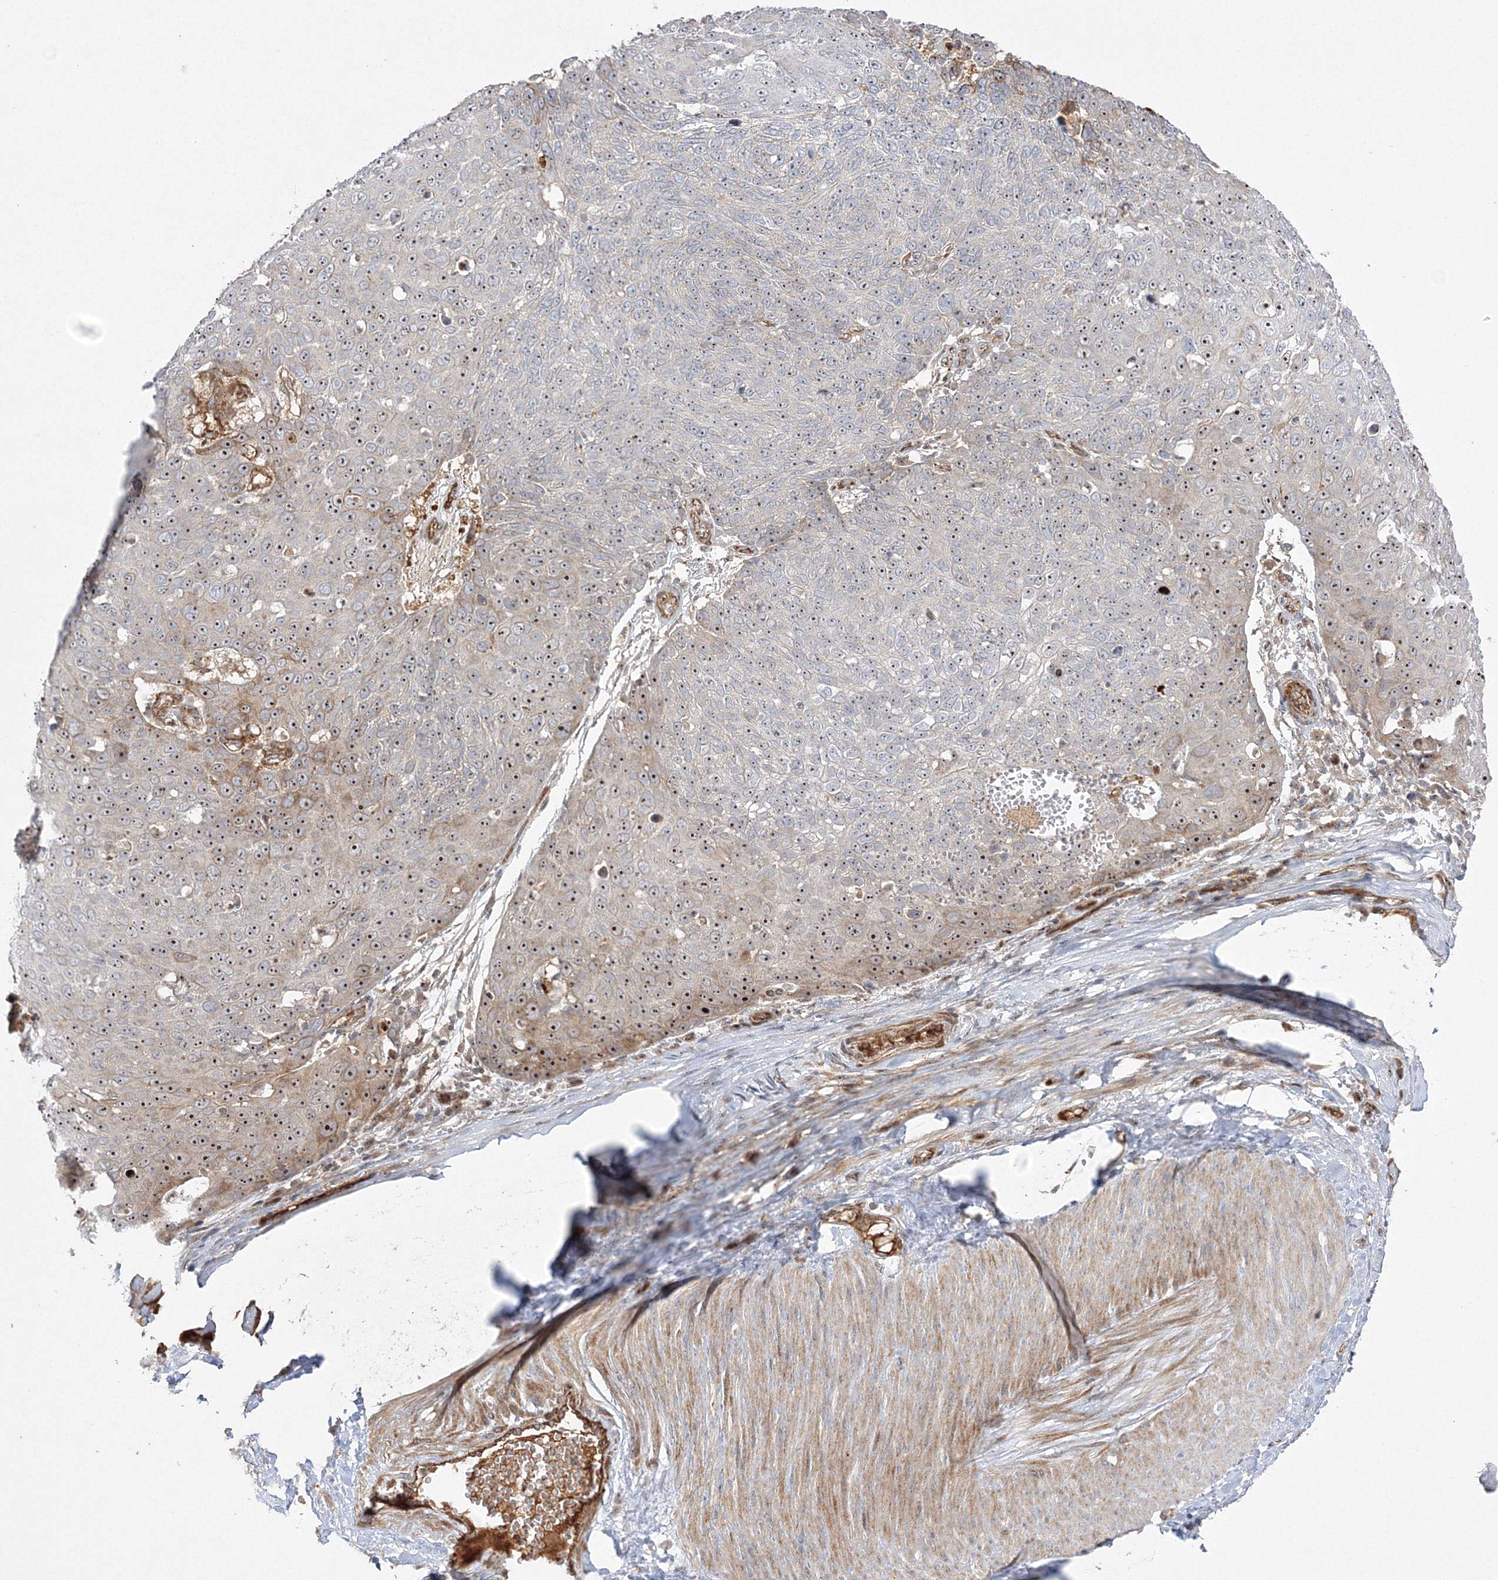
{"staining": {"intensity": "moderate", "quantity": ">75%", "location": "nuclear"}, "tissue": "skin cancer", "cell_type": "Tumor cells", "image_type": "cancer", "snomed": [{"axis": "morphology", "description": "Squamous cell carcinoma, NOS"}, {"axis": "topography", "description": "Skin"}], "caption": "About >75% of tumor cells in squamous cell carcinoma (skin) show moderate nuclear protein expression as visualized by brown immunohistochemical staining.", "gene": "NPM3", "patient": {"sex": "male", "age": 71}}